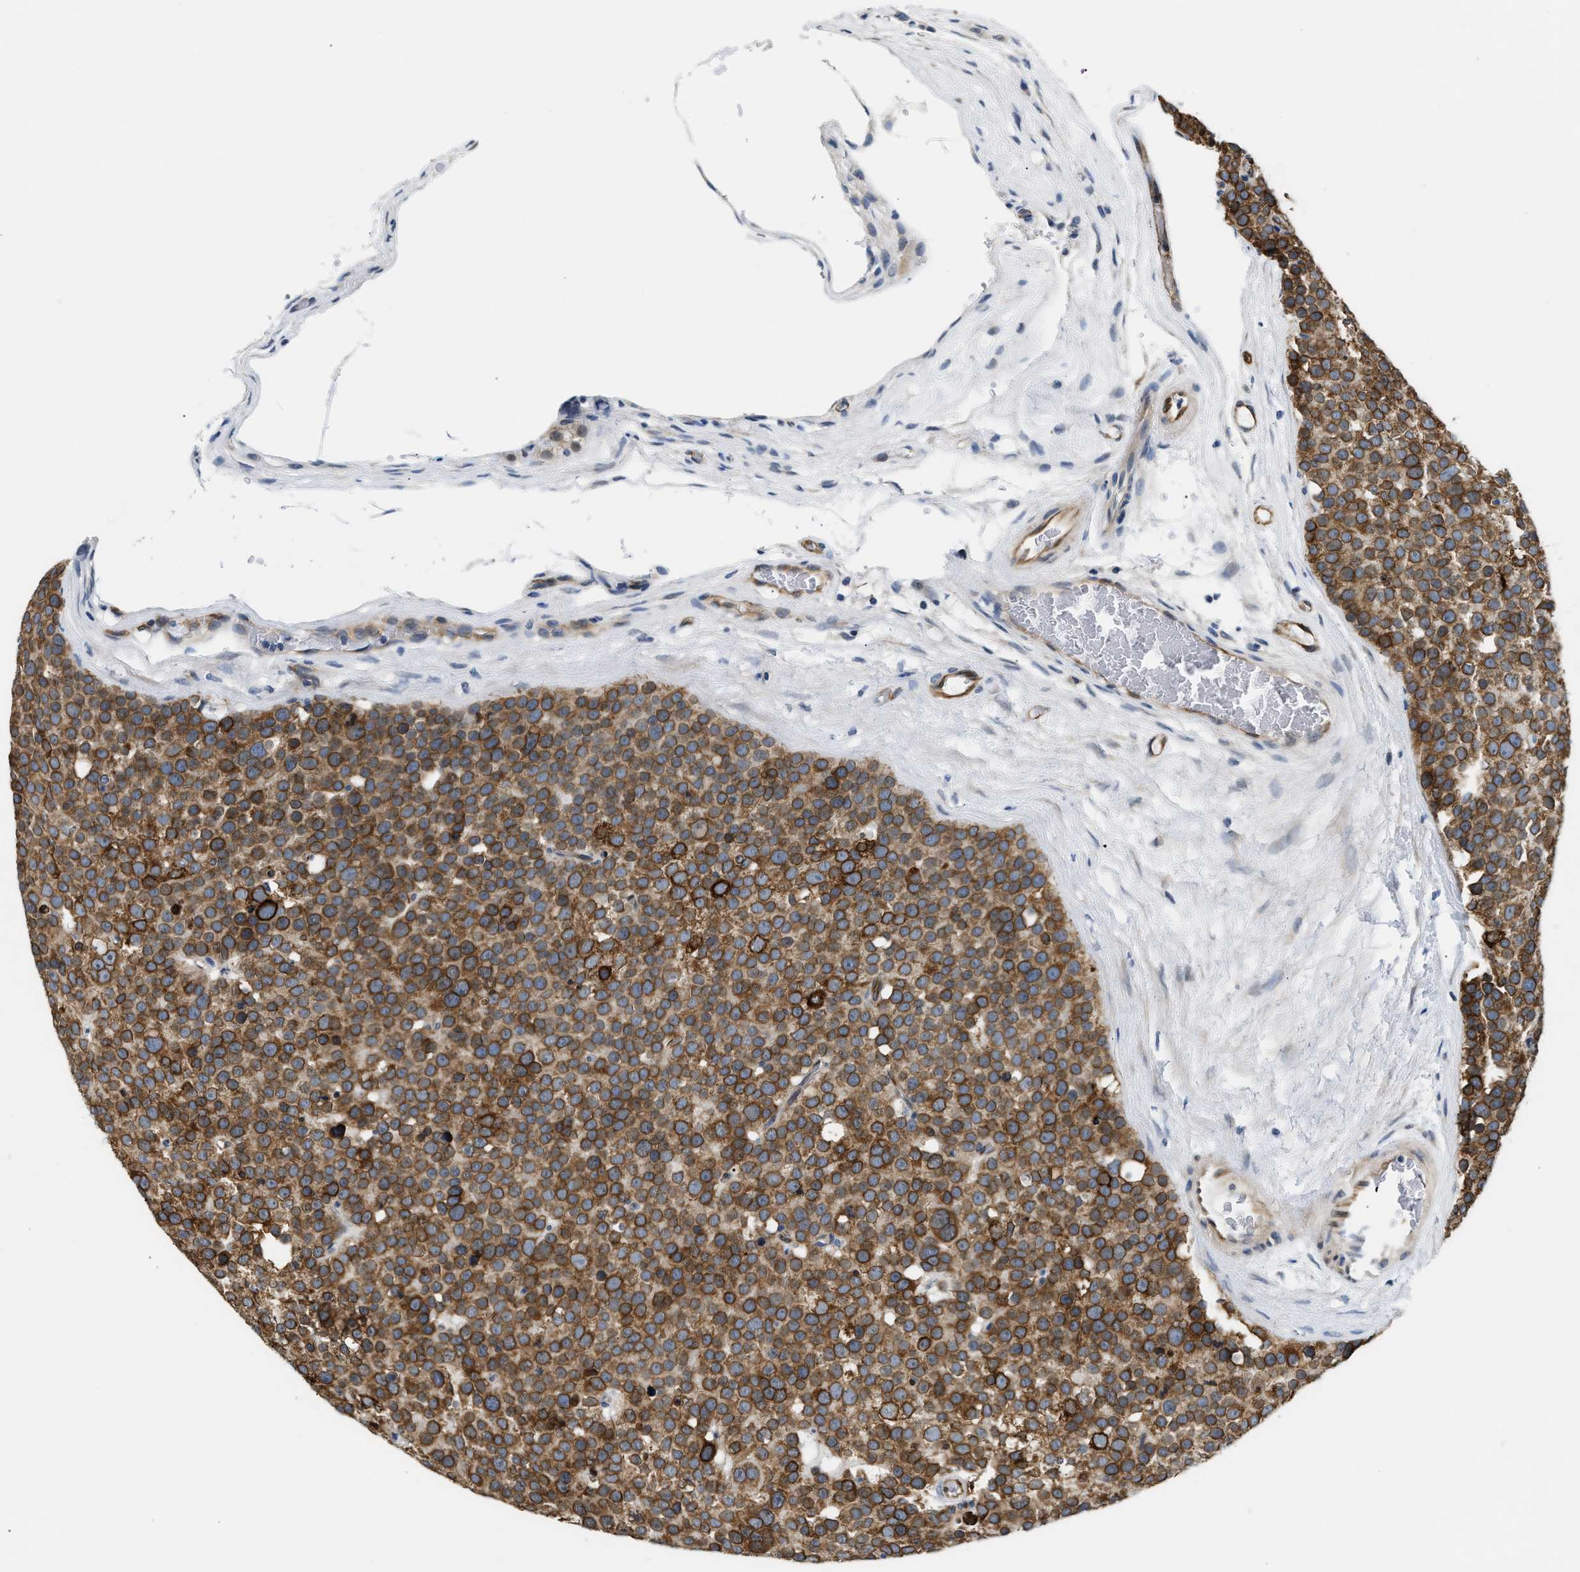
{"staining": {"intensity": "strong", "quantity": ">75%", "location": "cytoplasmic/membranous"}, "tissue": "testis cancer", "cell_type": "Tumor cells", "image_type": "cancer", "snomed": [{"axis": "morphology", "description": "Seminoma, NOS"}, {"axis": "topography", "description": "Testis"}], "caption": "There is high levels of strong cytoplasmic/membranous expression in tumor cells of seminoma (testis), as demonstrated by immunohistochemical staining (brown color).", "gene": "CLGN", "patient": {"sex": "male", "age": 71}}